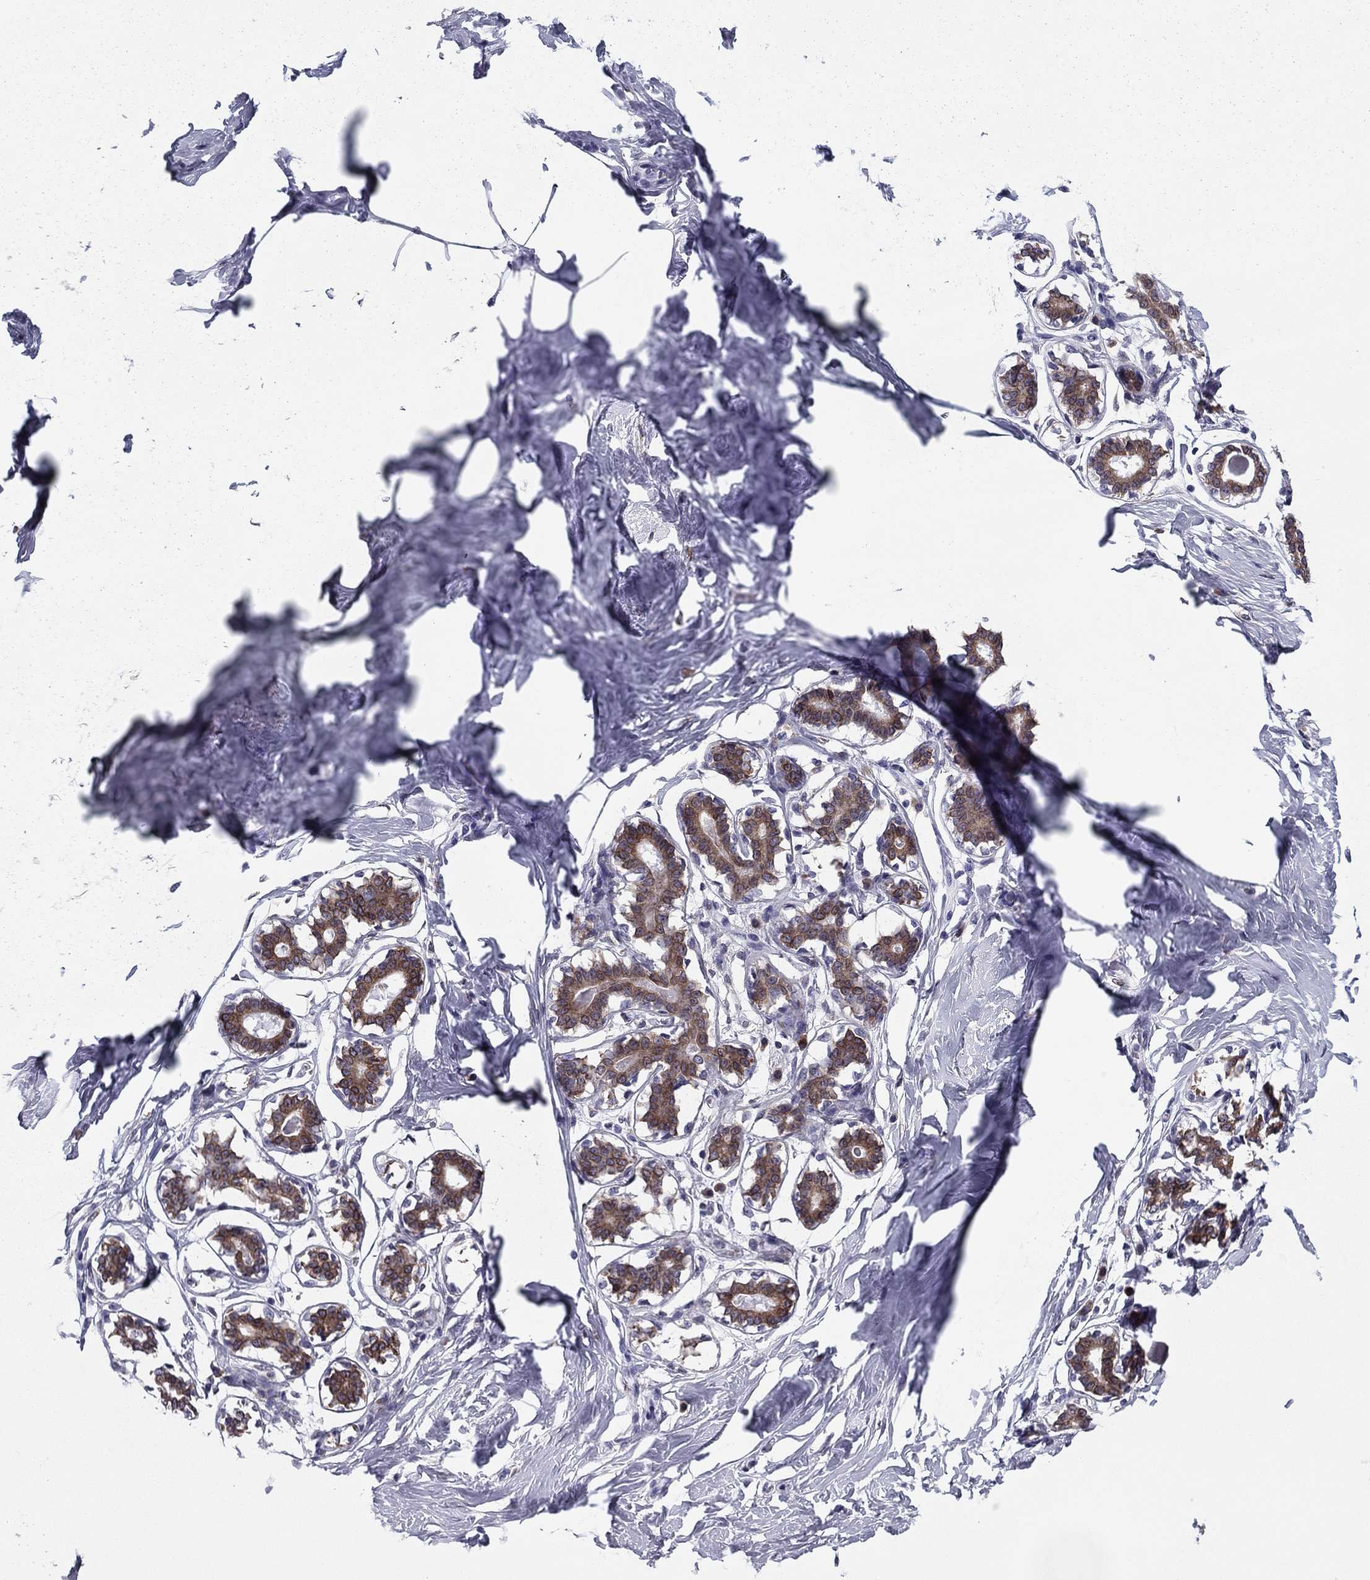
{"staining": {"intensity": "negative", "quantity": "none", "location": "none"}, "tissue": "breast", "cell_type": "Adipocytes", "image_type": "normal", "snomed": [{"axis": "morphology", "description": "Normal tissue, NOS"}, {"axis": "morphology", "description": "Lobular carcinoma, in situ"}, {"axis": "topography", "description": "Breast"}], "caption": "A histopathology image of breast stained for a protein demonstrates no brown staining in adipocytes. (DAB IHC visualized using brightfield microscopy, high magnification).", "gene": "TMED3", "patient": {"sex": "female", "age": 35}}